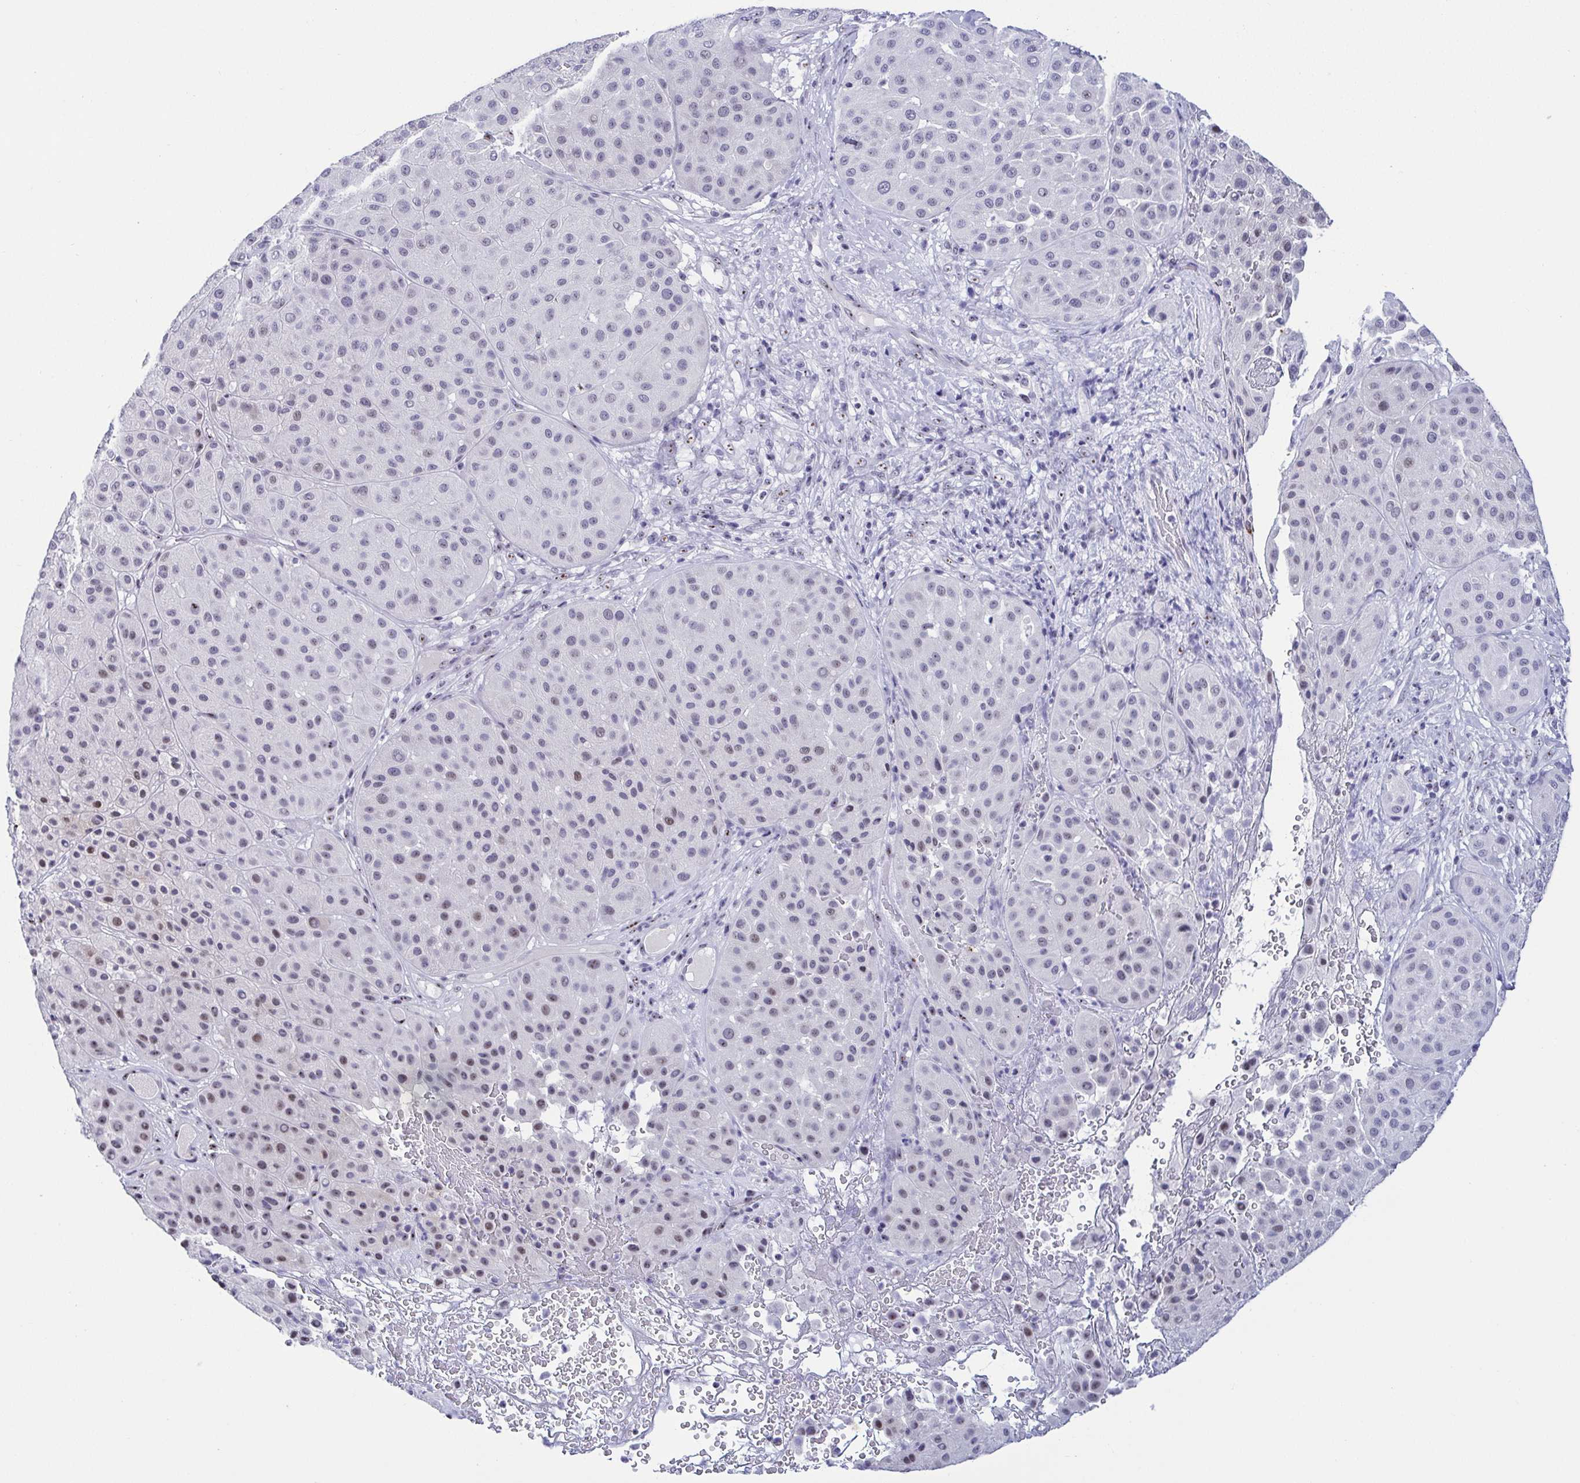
{"staining": {"intensity": "weak", "quantity": "<25%", "location": "nuclear"}, "tissue": "melanoma", "cell_type": "Tumor cells", "image_type": "cancer", "snomed": [{"axis": "morphology", "description": "Malignant melanoma, Metastatic site"}, {"axis": "topography", "description": "Smooth muscle"}], "caption": "There is no significant staining in tumor cells of melanoma.", "gene": "BZW1", "patient": {"sex": "male", "age": 41}}